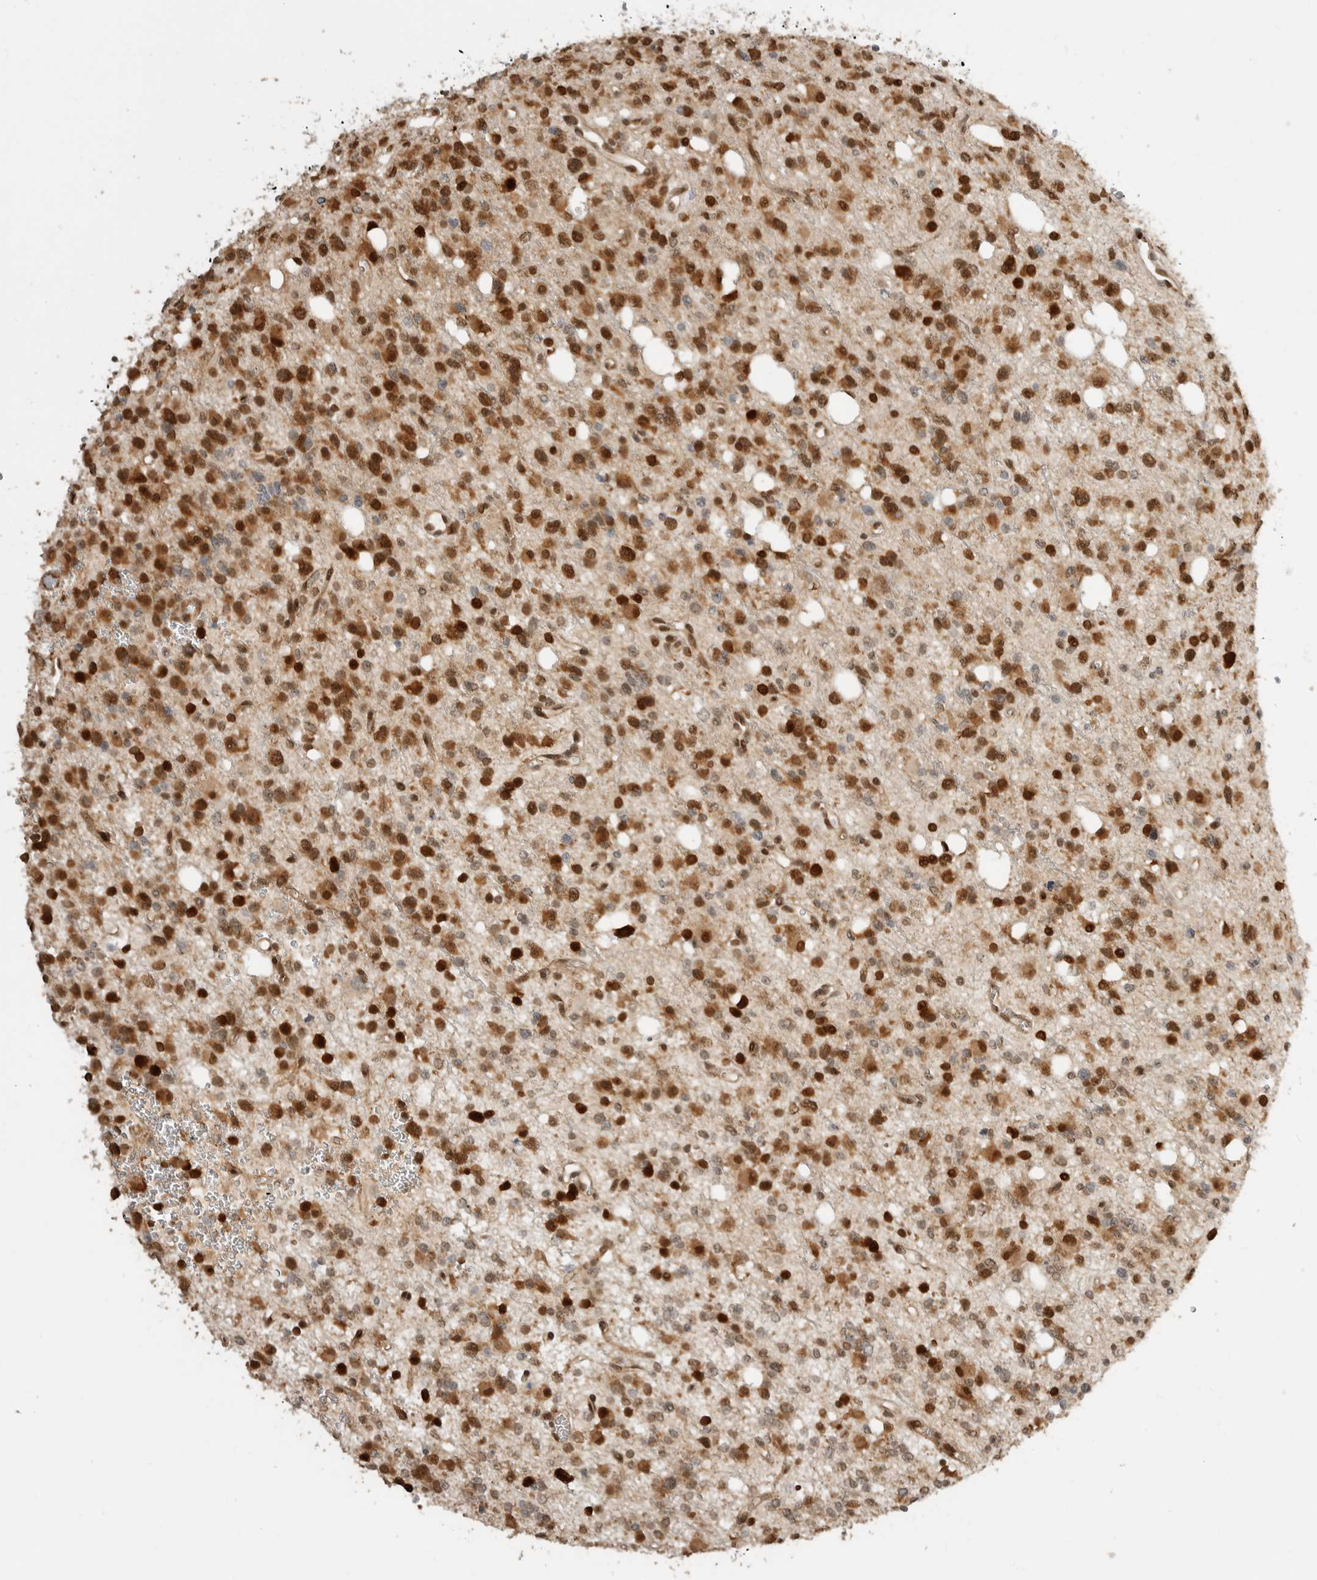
{"staining": {"intensity": "strong", "quantity": ">75%", "location": "cytoplasmic/membranous,nuclear"}, "tissue": "glioma", "cell_type": "Tumor cells", "image_type": "cancer", "snomed": [{"axis": "morphology", "description": "Glioma, malignant, High grade"}, {"axis": "topography", "description": "Brain"}], "caption": "Malignant glioma (high-grade) stained with immunohistochemistry shows strong cytoplasmic/membranous and nuclear positivity in approximately >75% of tumor cells.", "gene": "ALKAL1", "patient": {"sex": "female", "age": 62}}